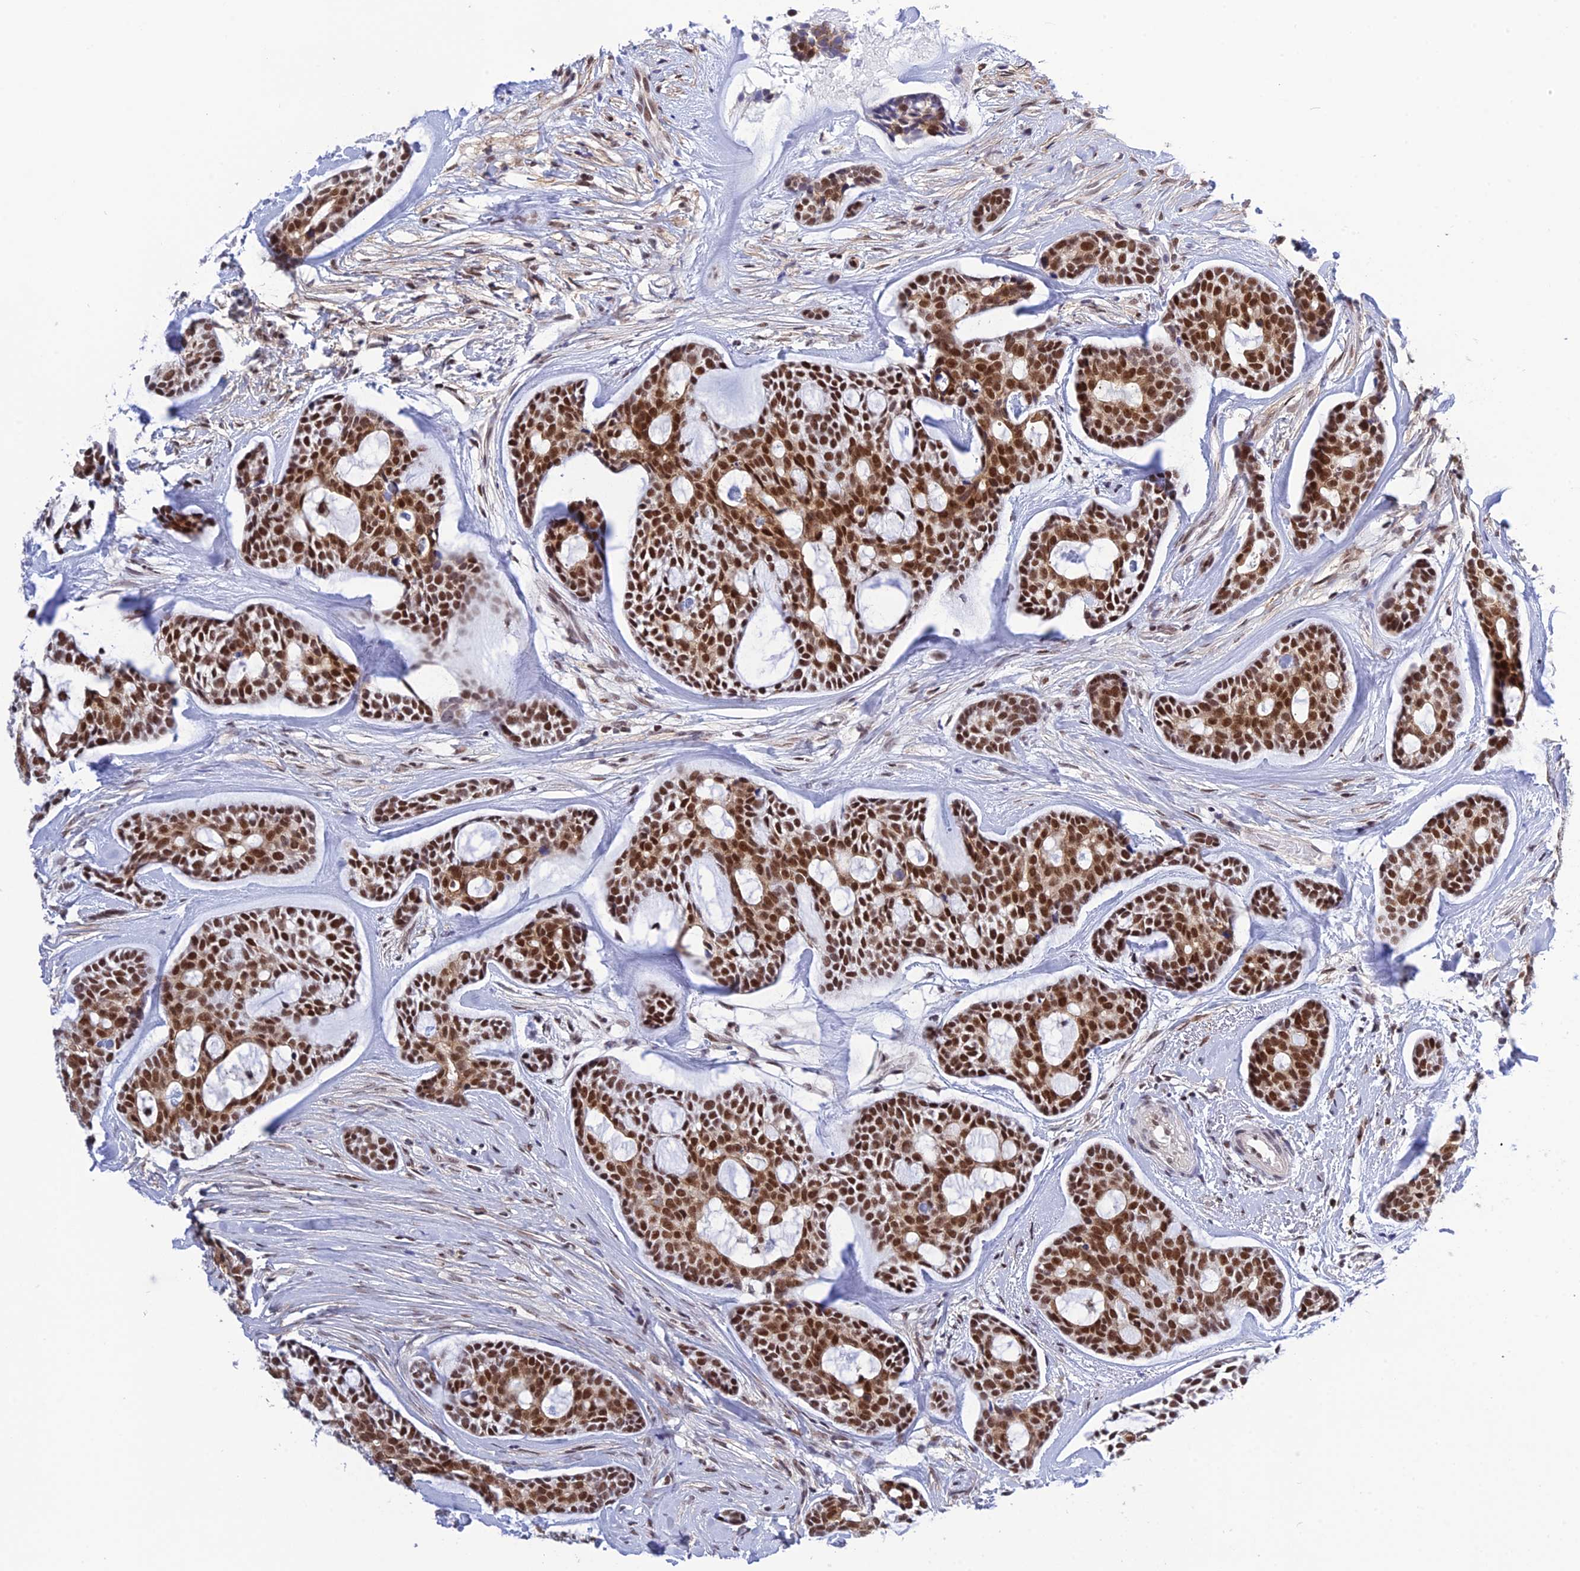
{"staining": {"intensity": "moderate", "quantity": ">75%", "location": "nuclear"}, "tissue": "head and neck cancer", "cell_type": "Tumor cells", "image_type": "cancer", "snomed": [{"axis": "morphology", "description": "Normal tissue, NOS"}, {"axis": "morphology", "description": "Adenocarcinoma, NOS"}, {"axis": "topography", "description": "Subcutis"}, {"axis": "topography", "description": "Nasopharynx"}, {"axis": "topography", "description": "Head-Neck"}], "caption": "This image demonstrates adenocarcinoma (head and neck) stained with immunohistochemistry to label a protein in brown. The nuclear of tumor cells show moderate positivity for the protein. Nuclei are counter-stained blue.", "gene": "TCEA1", "patient": {"sex": "female", "age": 73}}